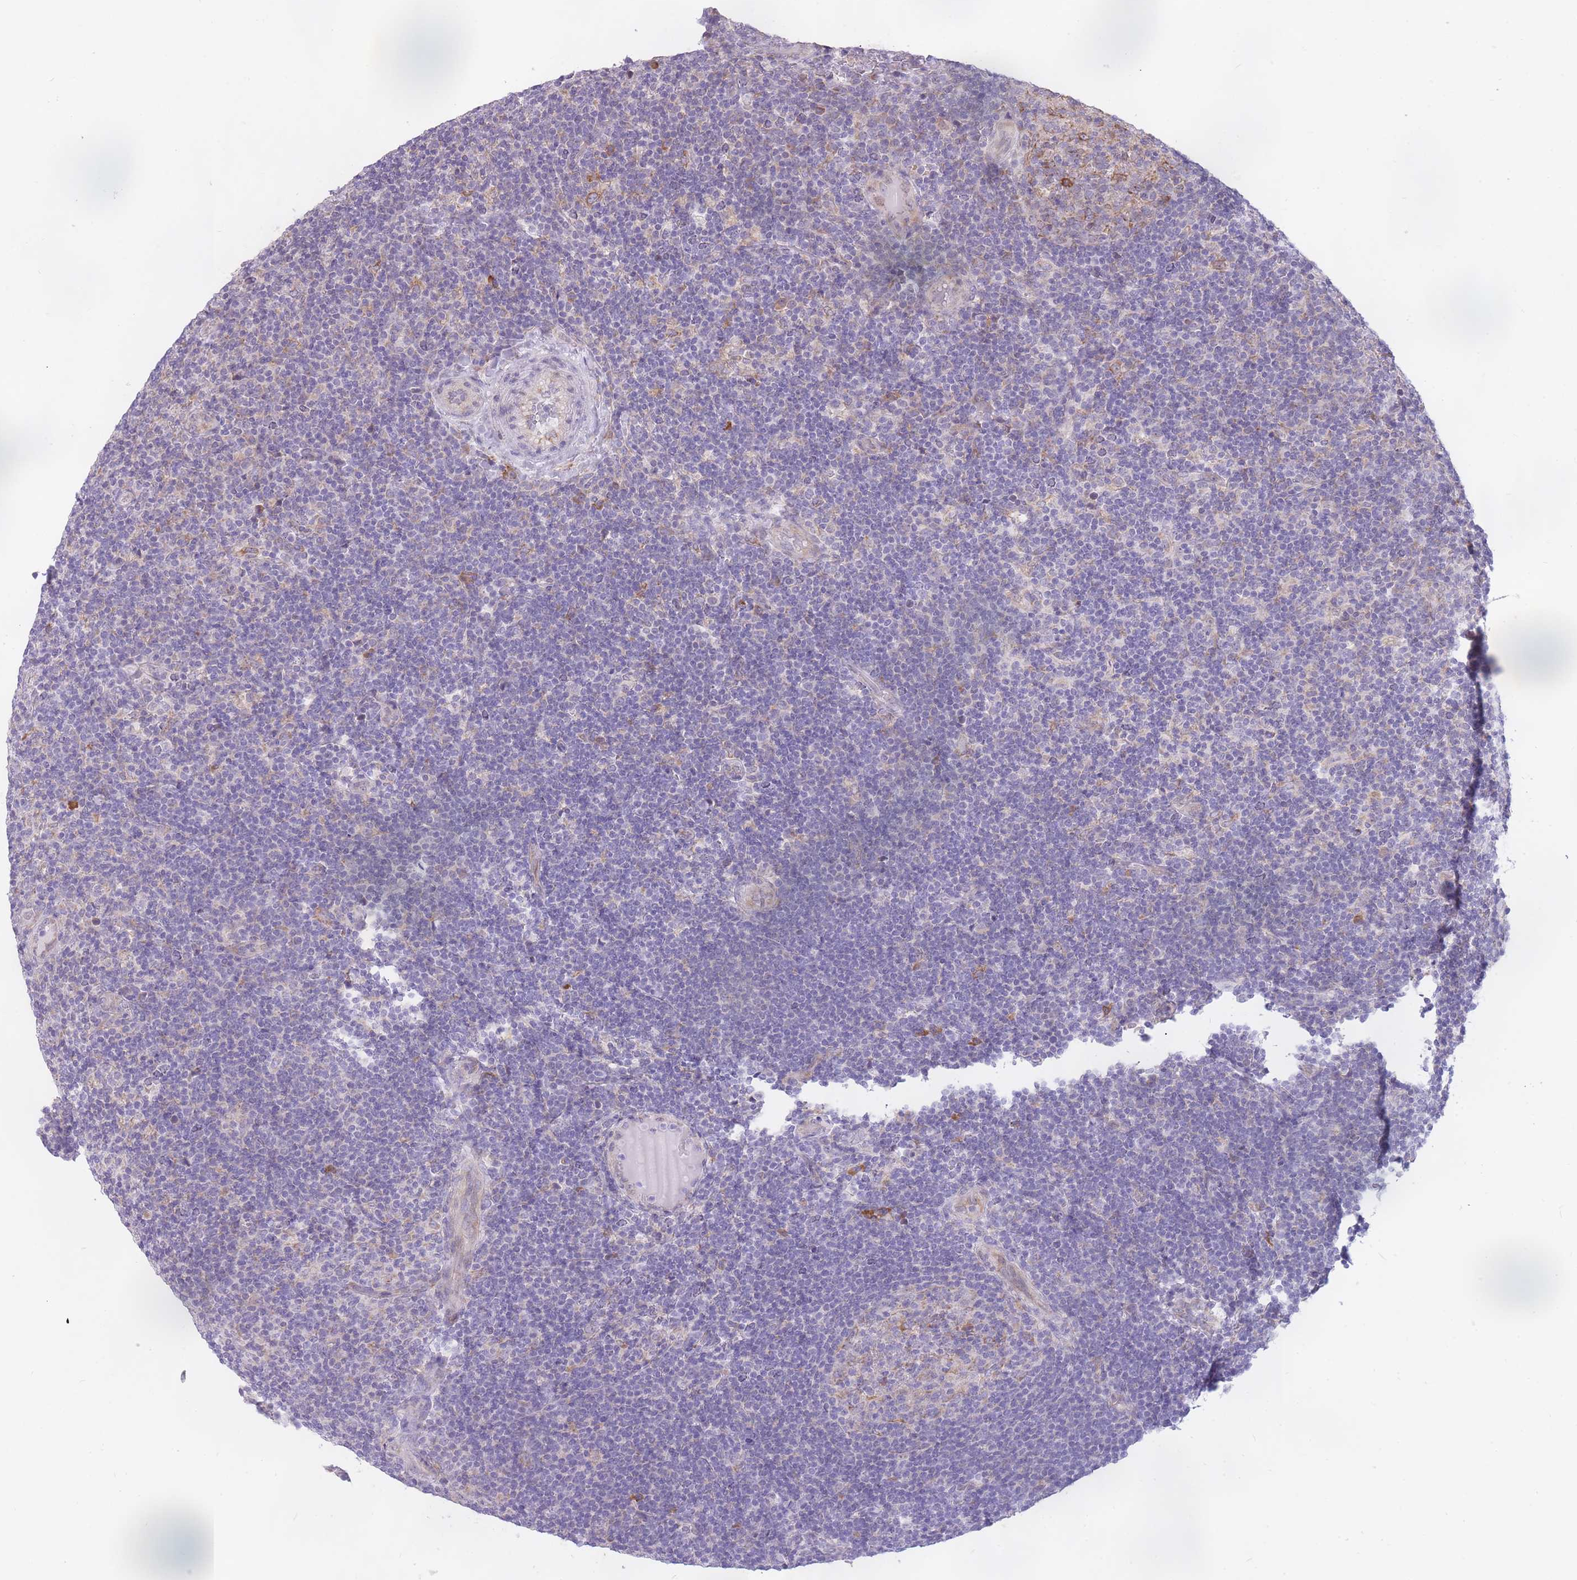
{"staining": {"intensity": "negative", "quantity": "none", "location": "none"}, "tissue": "lymphoma", "cell_type": "Tumor cells", "image_type": "cancer", "snomed": [{"axis": "morphology", "description": "Hodgkin's disease, NOS"}, {"axis": "topography", "description": "Lymph node"}], "caption": "Hodgkin's disease was stained to show a protein in brown. There is no significant expression in tumor cells.", "gene": "TRAPPC5", "patient": {"sex": "female", "age": 57}}